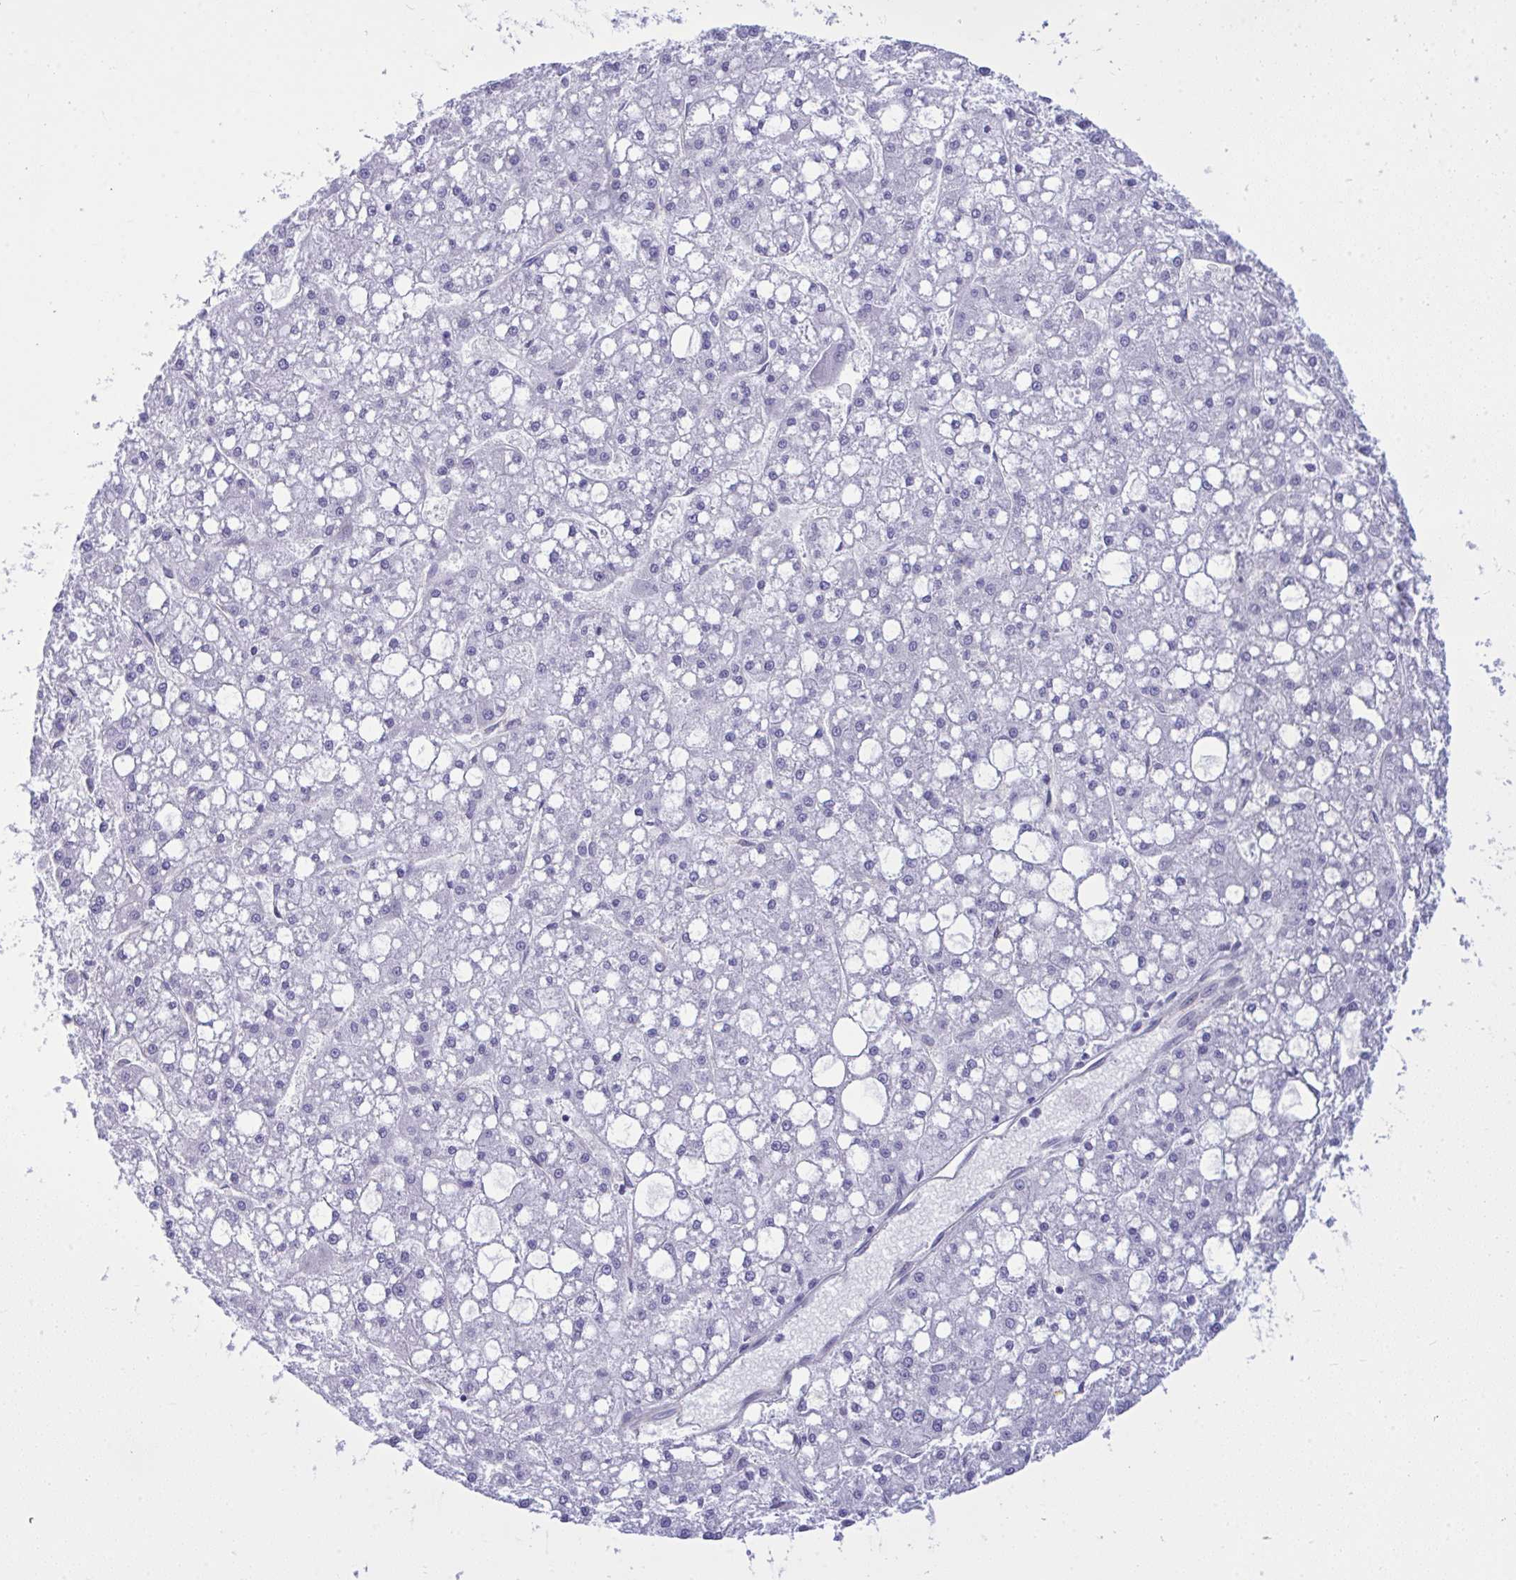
{"staining": {"intensity": "negative", "quantity": "none", "location": "none"}, "tissue": "liver cancer", "cell_type": "Tumor cells", "image_type": "cancer", "snomed": [{"axis": "morphology", "description": "Carcinoma, Hepatocellular, NOS"}, {"axis": "topography", "description": "Liver"}], "caption": "This is a histopathology image of IHC staining of liver cancer (hepatocellular carcinoma), which shows no expression in tumor cells.", "gene": "LIMS2", "patient": {"sex": "male", "age": 67}}